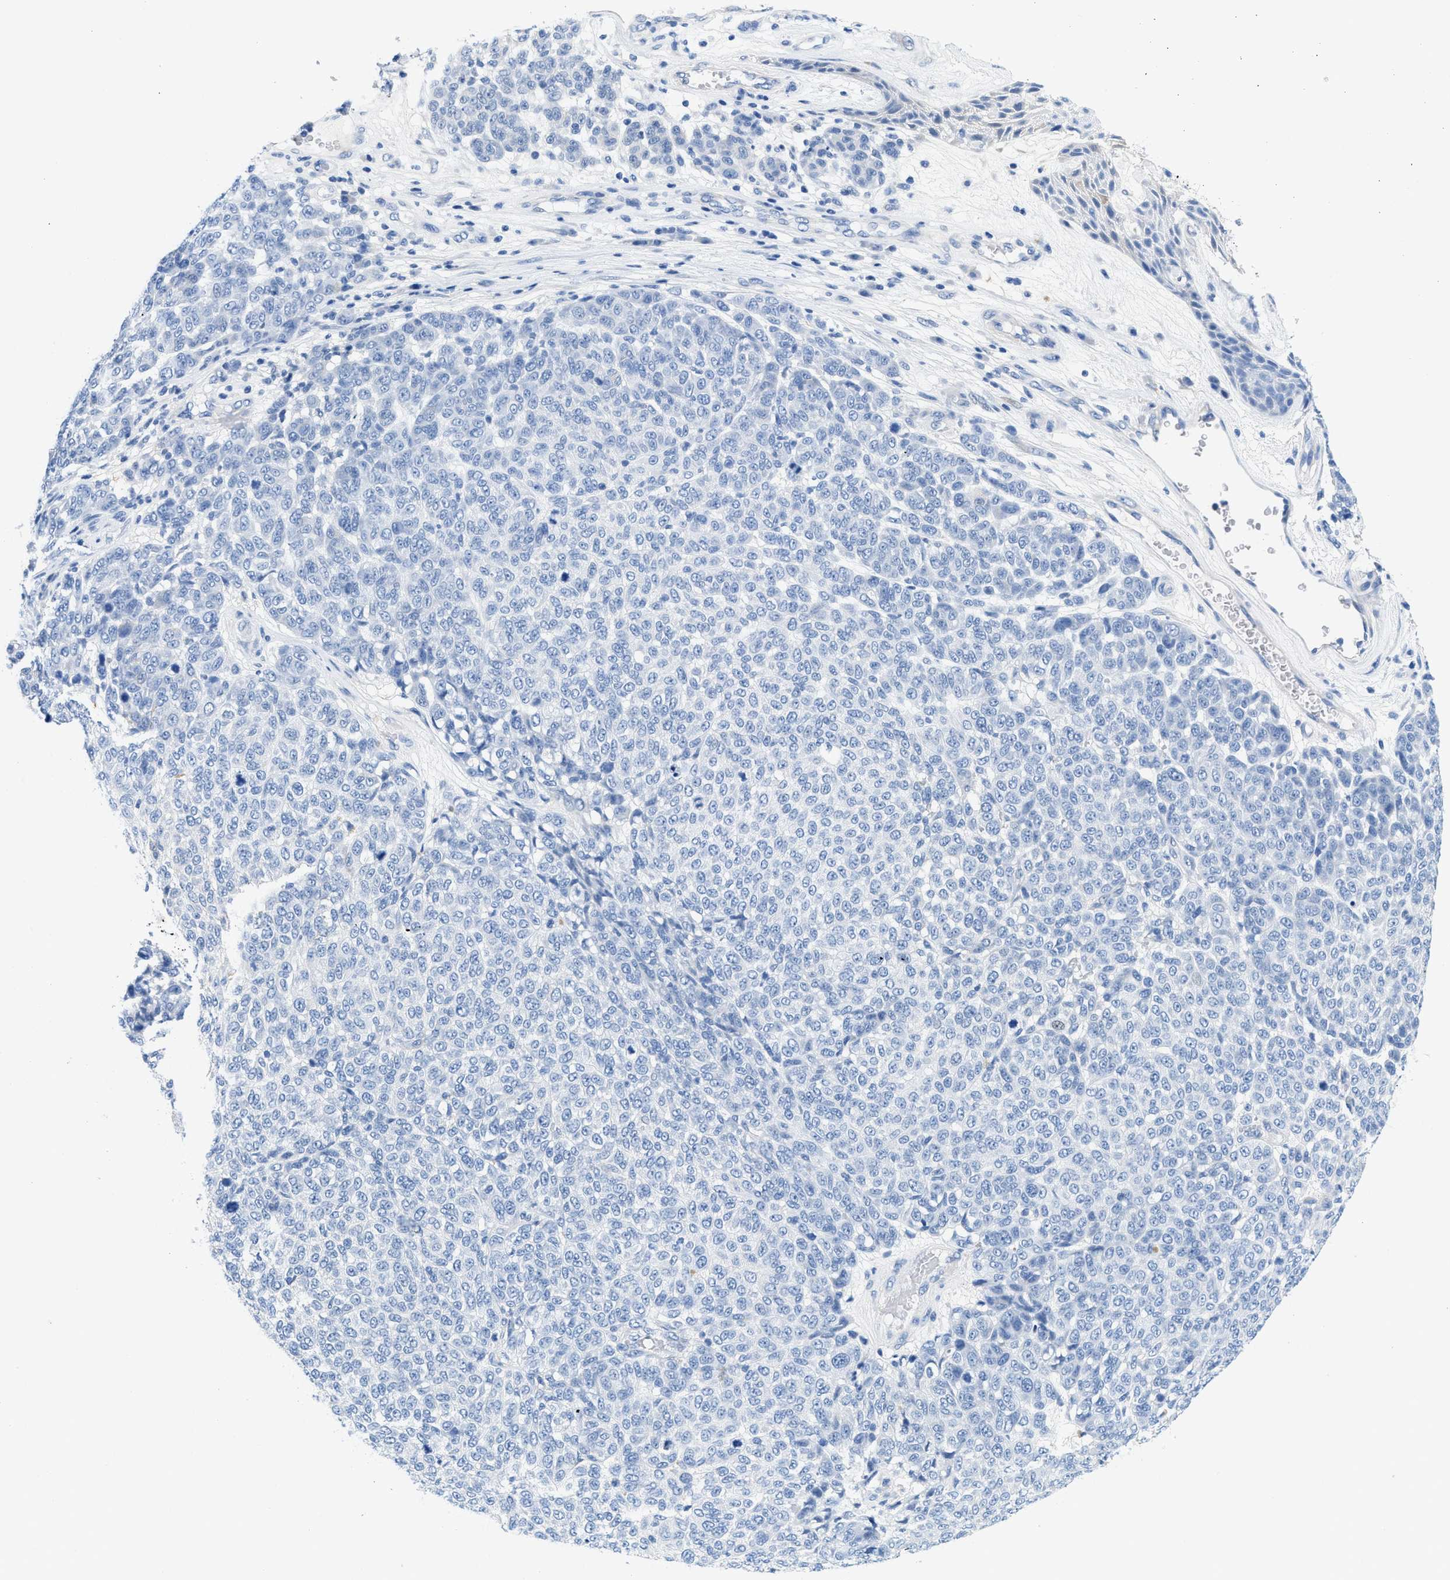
{"staining": {"intensity": "negative", "quantity": "none", "location": "none"}, "tissue": "melanoma", "cell_type": "Tumor cells", "image_type": "cancer", "snomed": [{"axis": "morphology", "description": "Malignant melanoma, NOS"}, {"axis": "topography", "description": "Skin"}], "caption": "Human melanoma stained for a protein using immunohistochemistry (IHC) exhibits no staining in tumor cells.", "gene": "BPGM", "patient": {"sex": "male", "age": 59}}